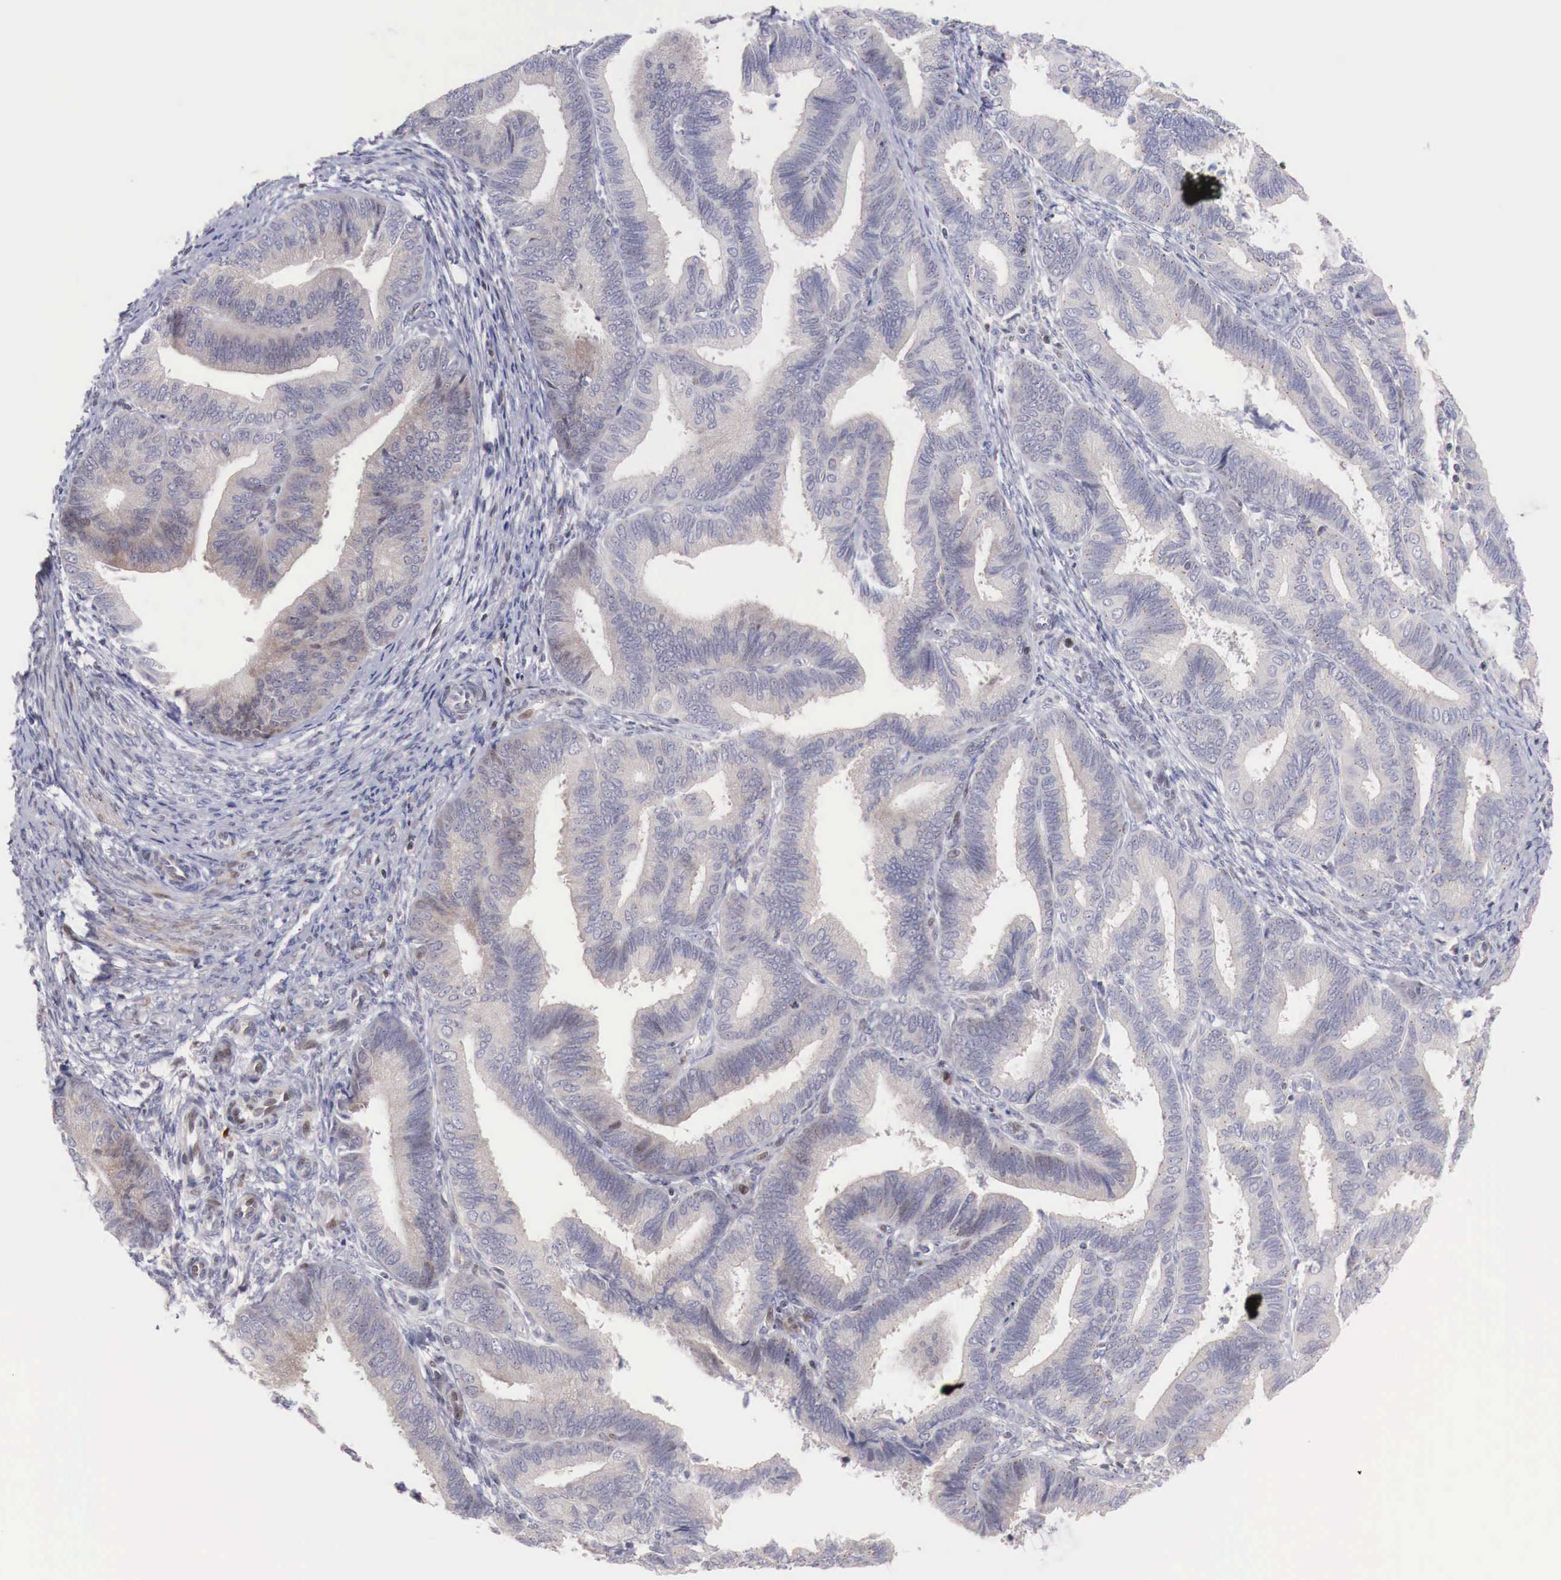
{"staining": {"intensity": "weak", "quantity": ">75%", "location": "cytoplasmic/membranous"}, "tissue": "endometrial cancer", "cell_type": "Tumor cells", "image_type": "cancer", "snomed": [{"axis": "morphology", "description": "Adenocarcinoma, NOS"}, {"axis": "topography", "description": "Endometrium"}], "caption": "Human endometrial adenocarcinoma stained for a protein (brown) reveals weak cytoplasmic/membranous positive positivity in about >75% of tumor cells.", "gene": "CLCN5", "patient": {"sex": "female", "age": 63}}